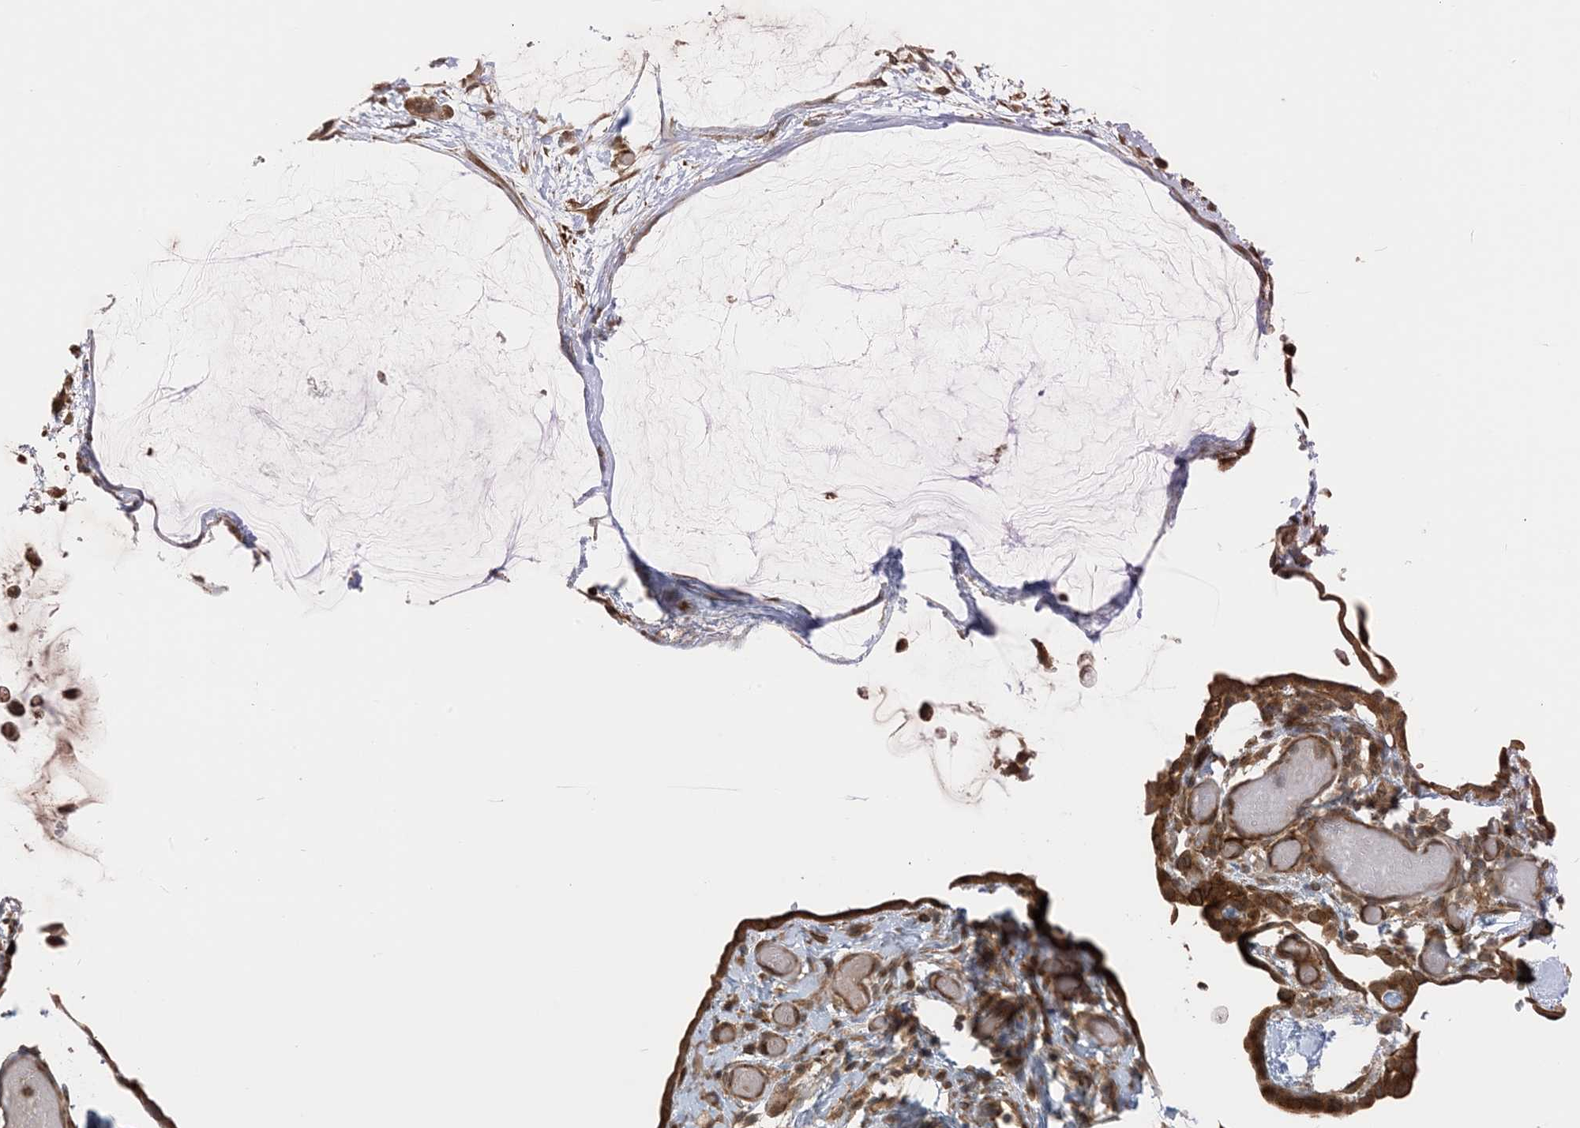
{"staining": {"intensity": "strong", "quantity": ">75%", "location": "cytoplasmic/membranous"}, "tissue": "ovarian cancer", "cell_type": "Tumor cells", "image_type": "cancer", "snomed": [{"axis": "morphology", "description": "Cystadenocarcinoma, mucinous, NOS"}, {"axis": "topography", "description": "Ovary"}], "caption": "Approximately >75% of tumor cells in mucinous cystadenocarcinoma (ovarian) exhibit strong cytoplasmic/membranous protein staining as visualized by brown immunohistochemical staining.", "gene": "ZBTB3", "patient": {"sex": "female", "age": 39}}